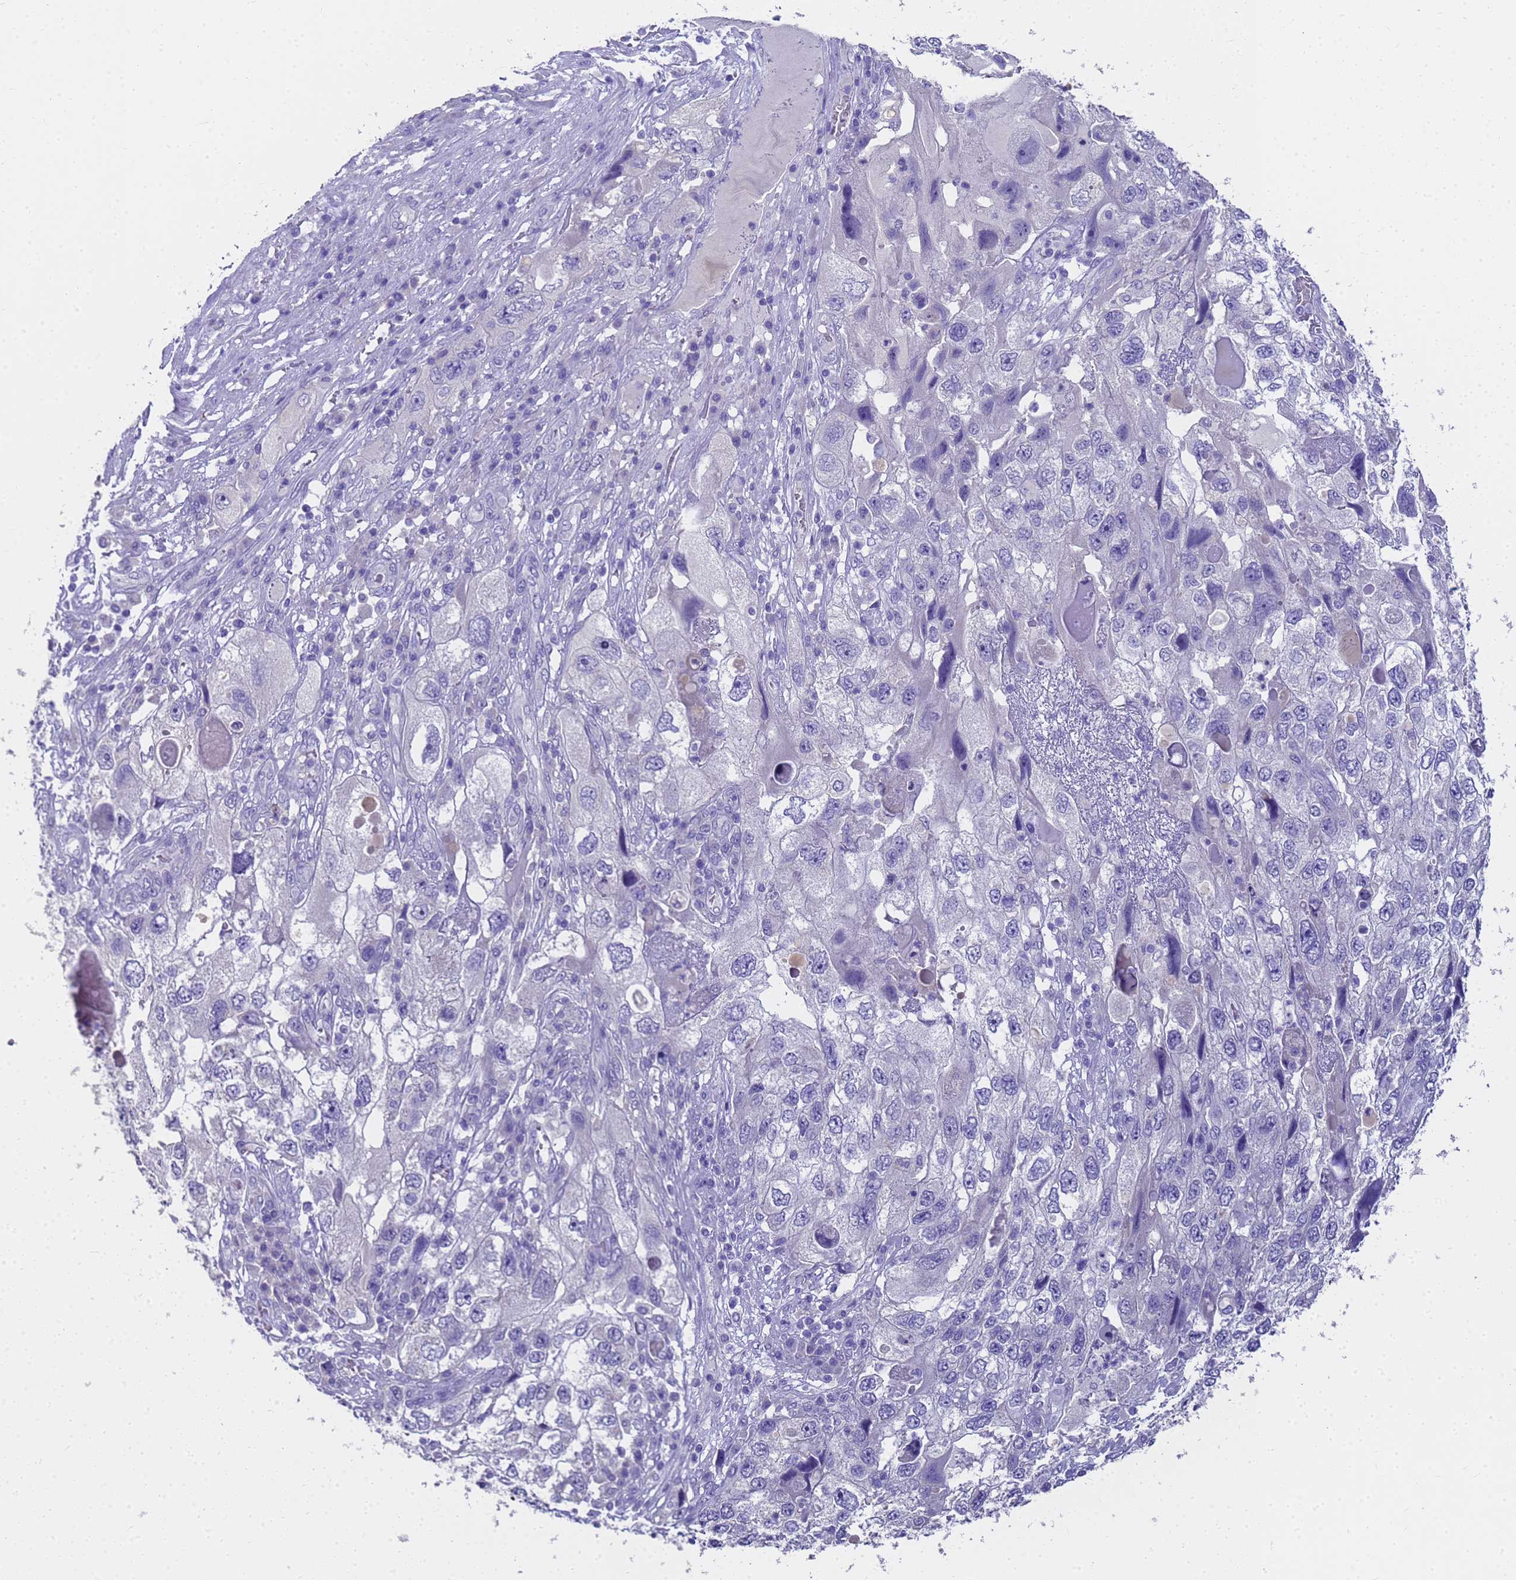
{"staining": {"intensity": "negative", "quantity": "none", "location": "none"}, "tissue": "endometrial cancer", "cell_type": "Tumor cells", "image_type": "cancer", "snomed": [{"axis": "morphology", "description": "Adenocarcinoma, NOS"}, {"axis": "topography", "description": "Endometrium"}], "caption": "Human adenocarcinoma (endometrial) stained for a protein using immunohistochemistry shows no expression in tumor cells.", "gene": "MS4A13", "patient": {"sex": "female", "age": 49}}